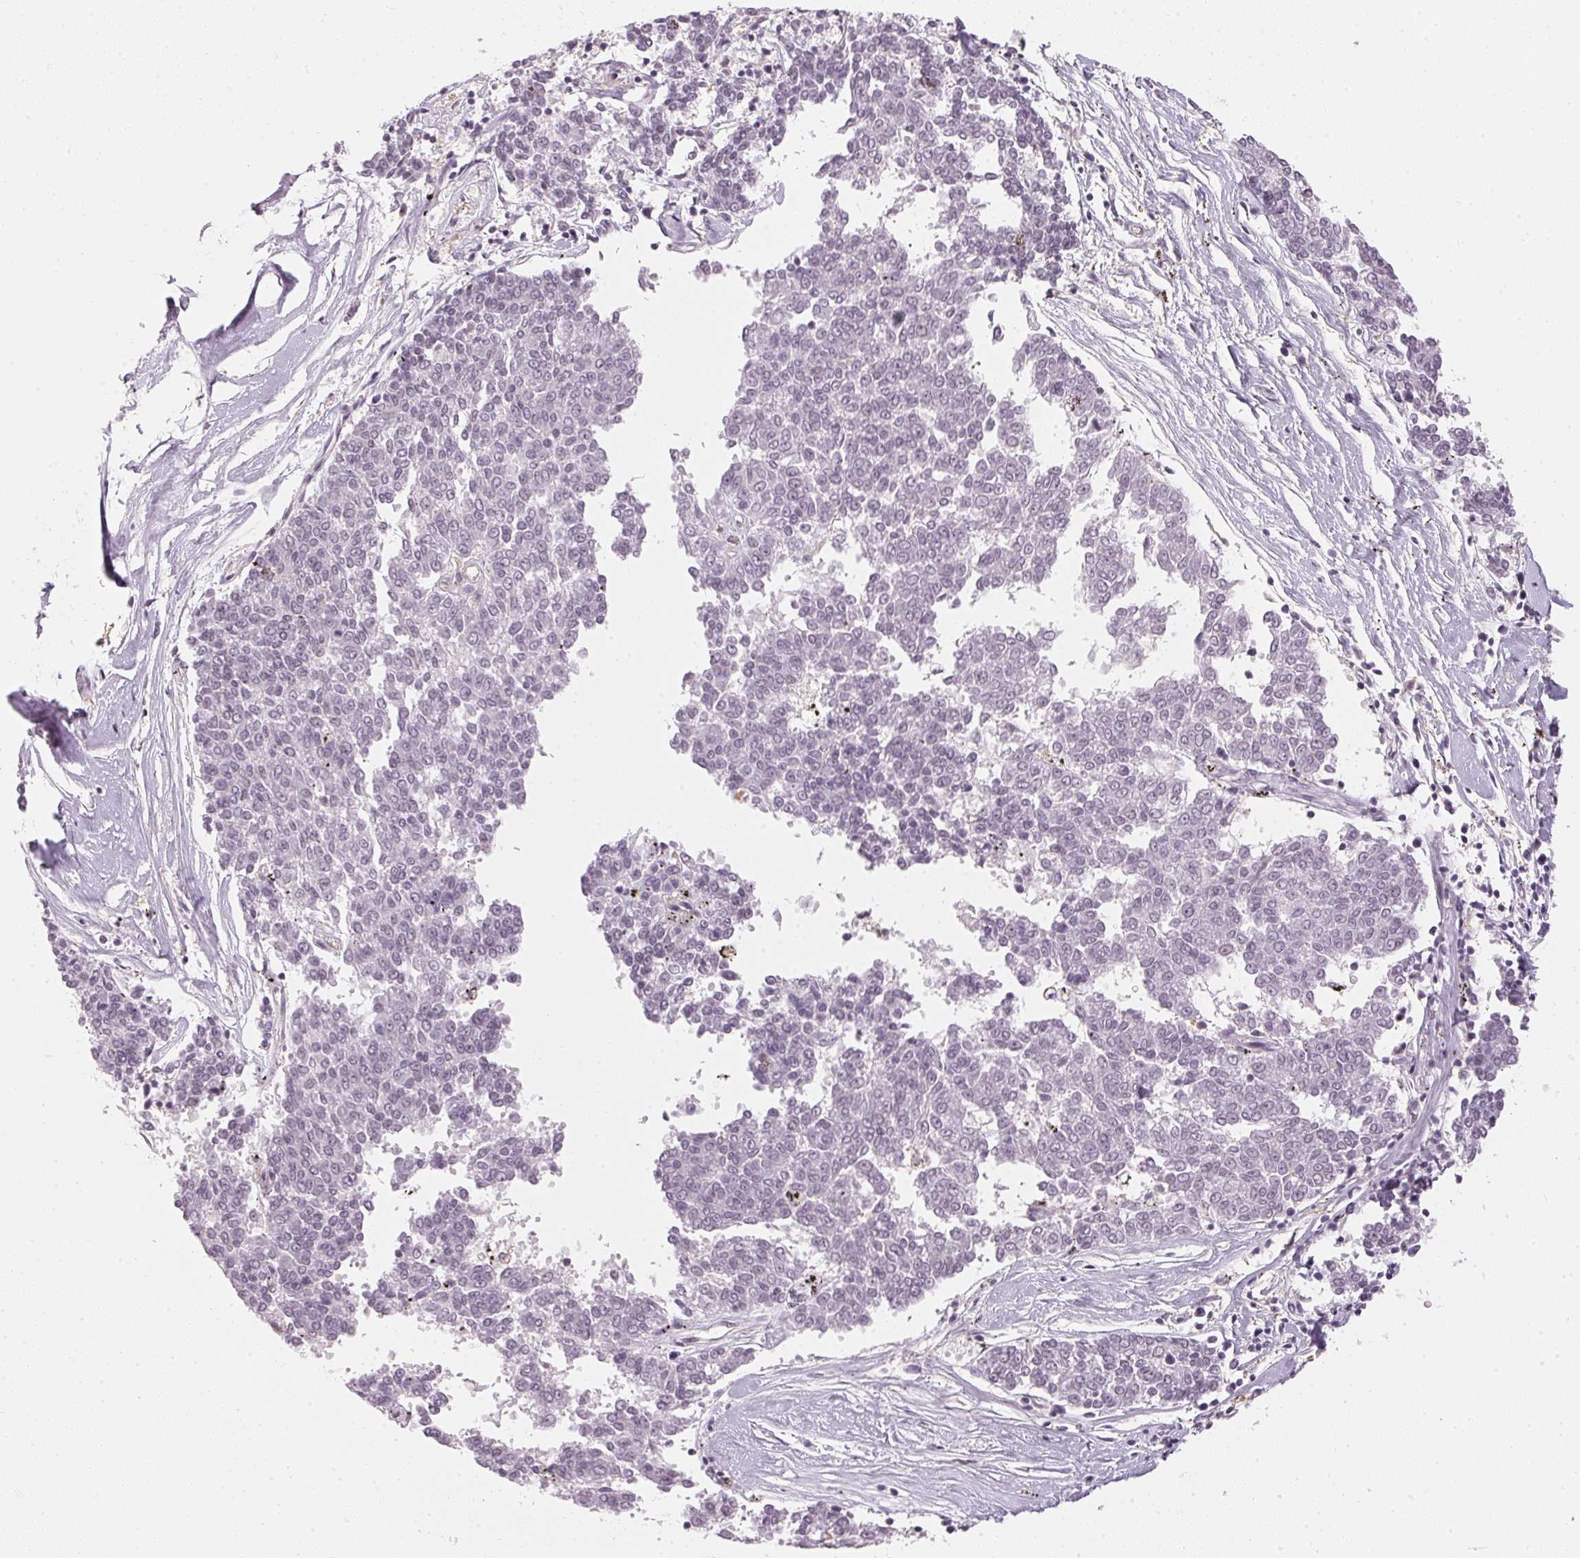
{"staining": {"intensity": "negative", "quantity": "none", "location": "none"}, "tissue": "melanoma", "cell_type": "Tumor cells", "image_type": "cancer", "snomed": [{"axis": "morphology", "description": "Malignant melanoma, NOS"}, {"axis": "topography", "description": "Skin"}], "caption": "The IHC micrograph has no significant expression in tumor cells of melanoma tissue.", "gene": "KPRP", "patient": {"sex": "female", "age": 72}}